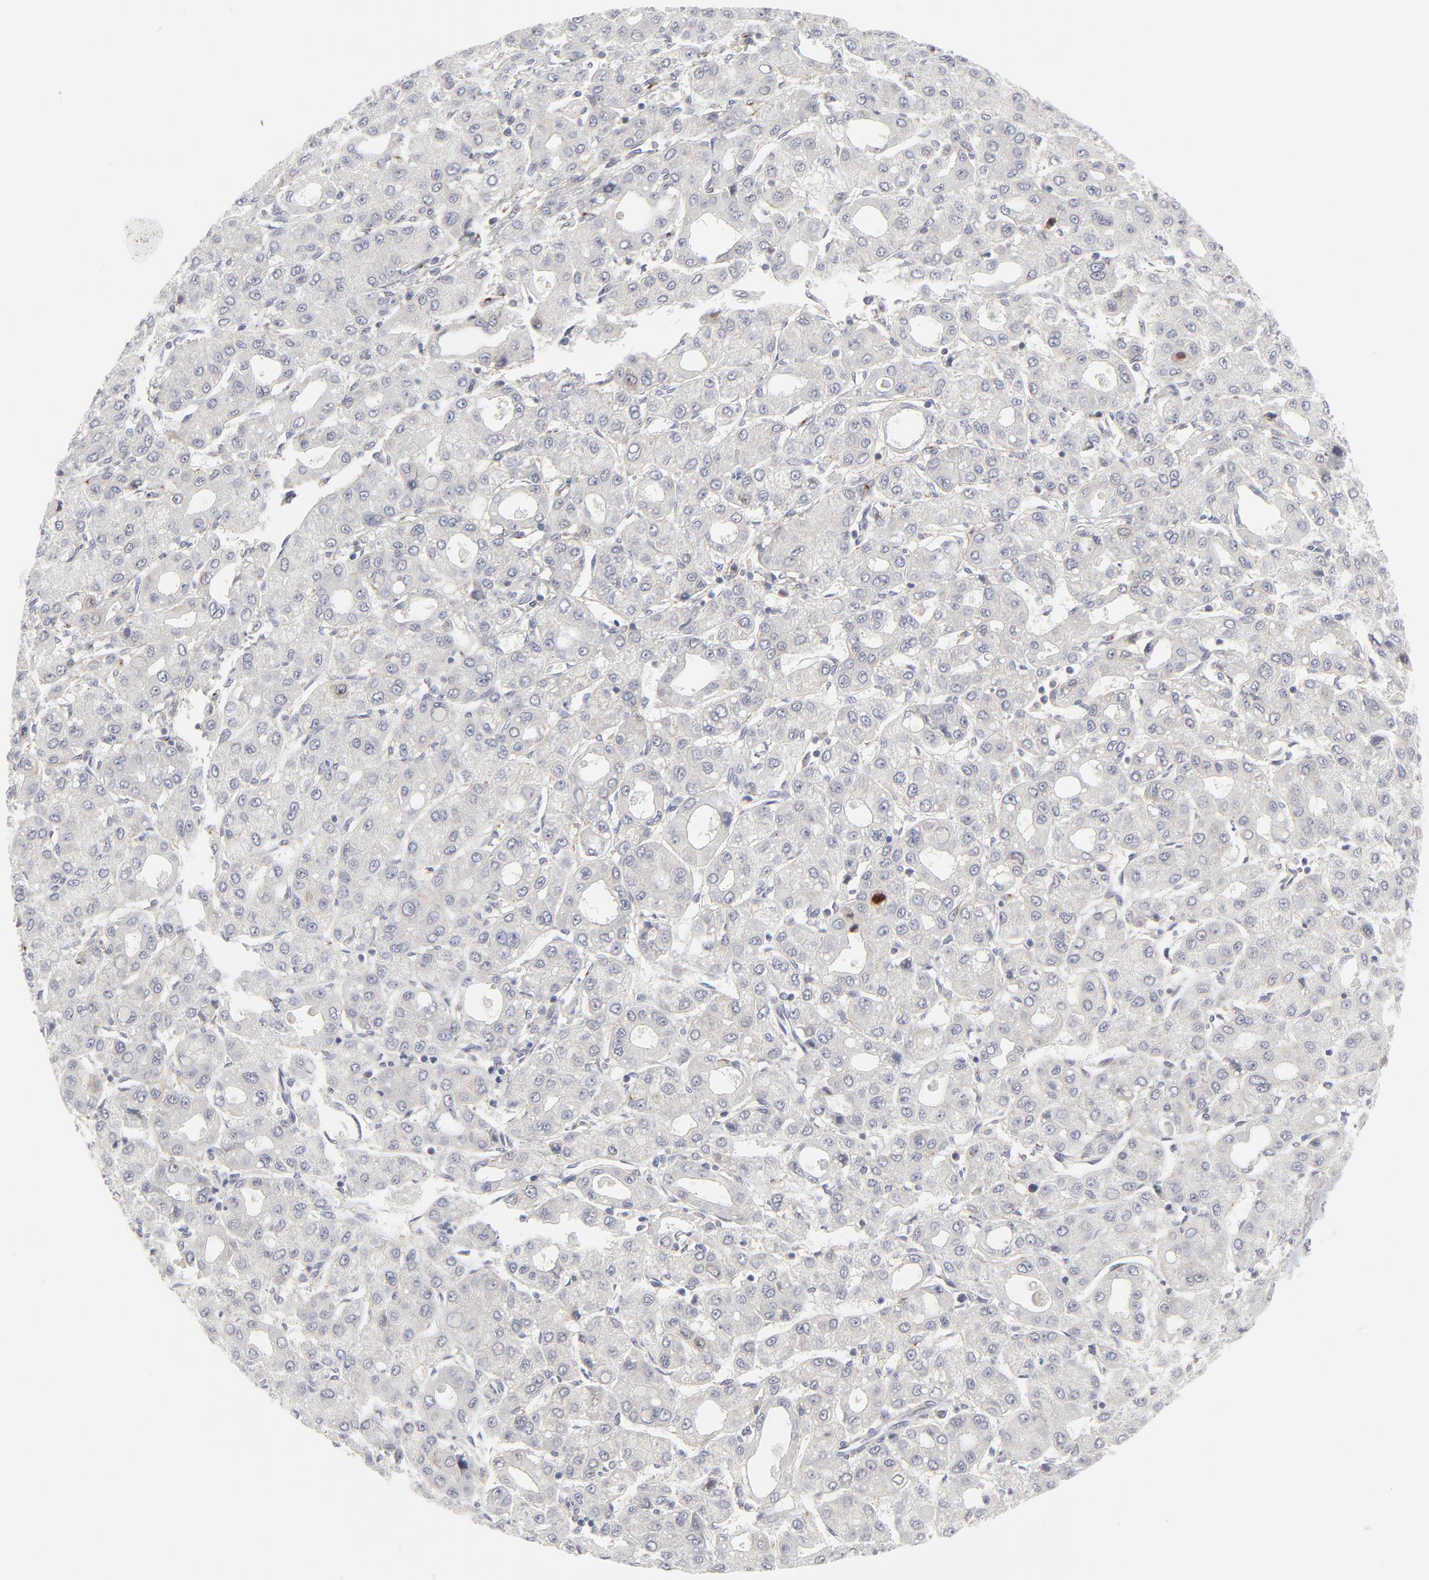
{"staining": {"intensity": "negative", "quantity": "none", "location": "none"}, "tissue": "liver cancer", "cell_type": "Tumor cells", "image_type": "cancer", "snomed": [{"axis": "morphology", "description": "Carcinoma, Hepatocellular, NOS"}, {"axis": "topography", "description": "Liver"}], "caption": "Immunohistochemical staining of liver cancer displays no significant staining in tumor cells.", "gene": "AURKA", "patient": {"sex": "male", "age": 69}}